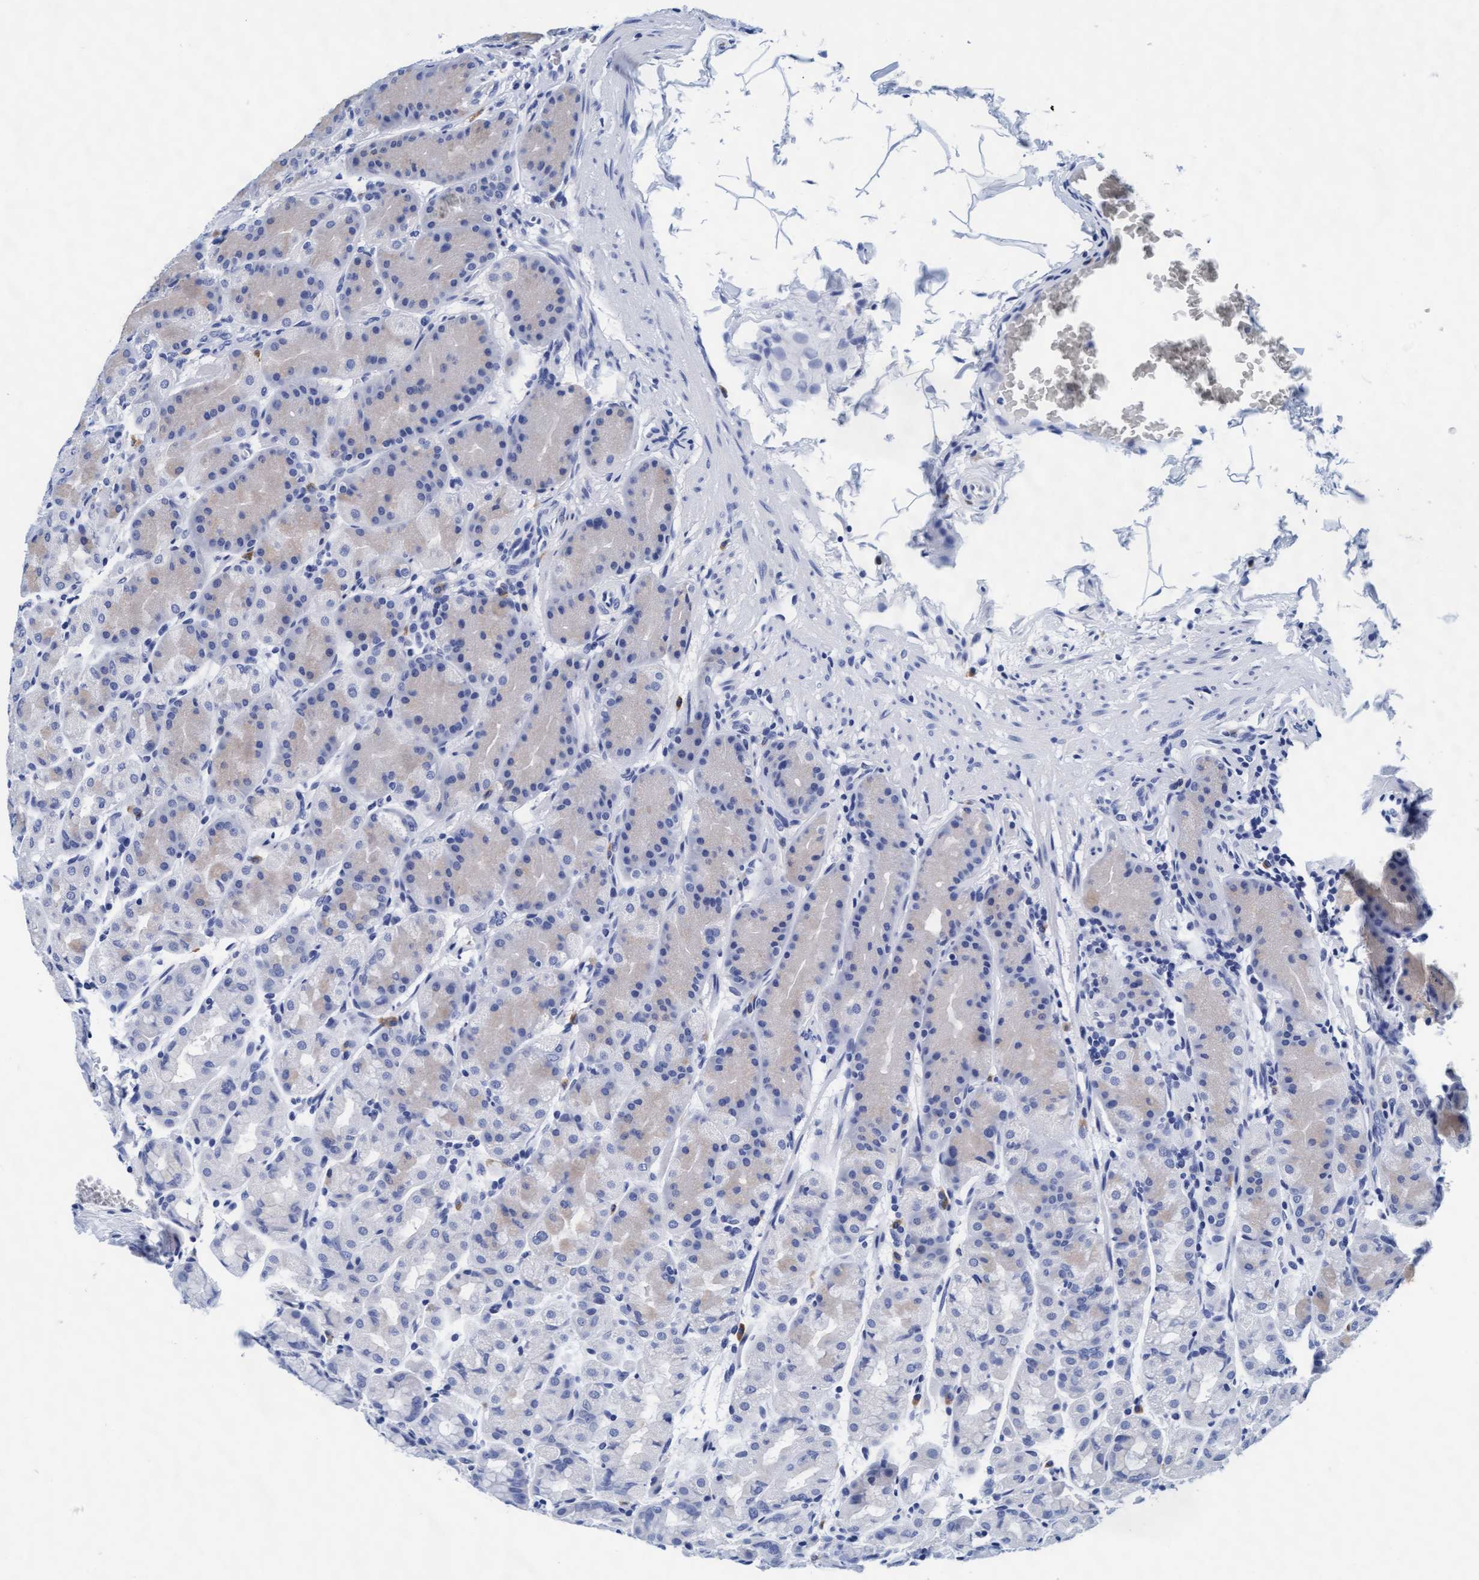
{"staining": {"intensity": "weak", "quantity": "<25%", "location": "cytoplasmic/membranous"}, "tissue": "stomach", "cell_type": "Glandular cells", "image_type": "normal", "snomed": [{"axis": "morphology", "description": "Normal tissue, NOS"}, {"axis": "topography", "description": "Stomach"}], "caption": "Immunohistochemical staining of normal human stomach displays no significant staining in glandular cells.", "gene": "ARSG", "patient": {"sex": "male", "age": 42}}